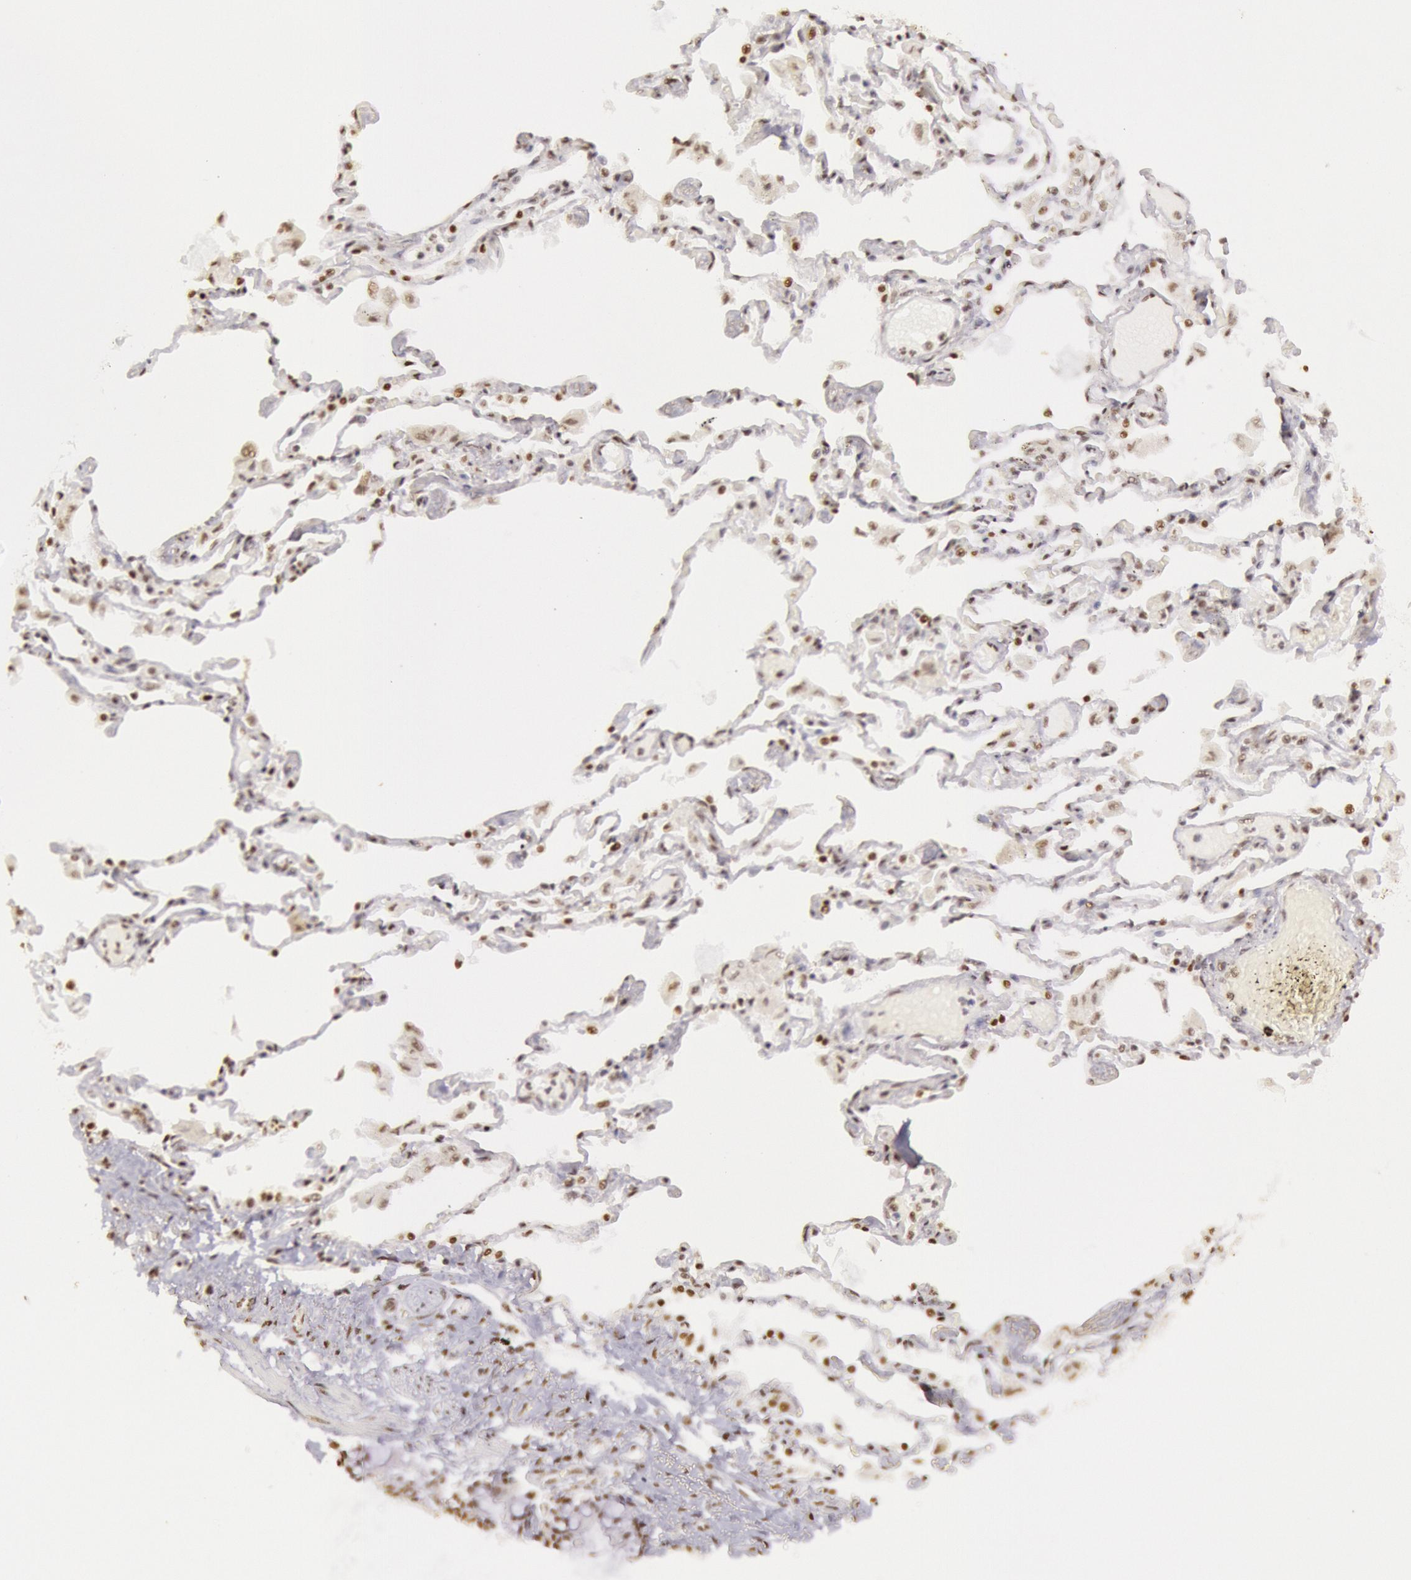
{"staining": {"intensity": "strong", "quantity": ">75%", "location": "nuclear"}, "tissue": "adipose tissue", "cell_type": "Adipocytes", "image_type": "normal", "snomed": [{"axis": "morphology", "description": "Normal tissue, NOS"}, {"axis": "morphology", "description": "Adenocarcinoma, NOS"}, {"axis": "topography", "description": "Cartilage tissue"}, {"axis": "topography", "description": "Lung"}], "caption": "Immunohistochemistry (IHC) micrograph of normal human adipose tissue stained for a protein (brown), which displays high levels of strong nuclear positivity in about >75% of adipocytes.", "gene": "HNRNPH1", "patient": {"sex": "female", "age": 67}}